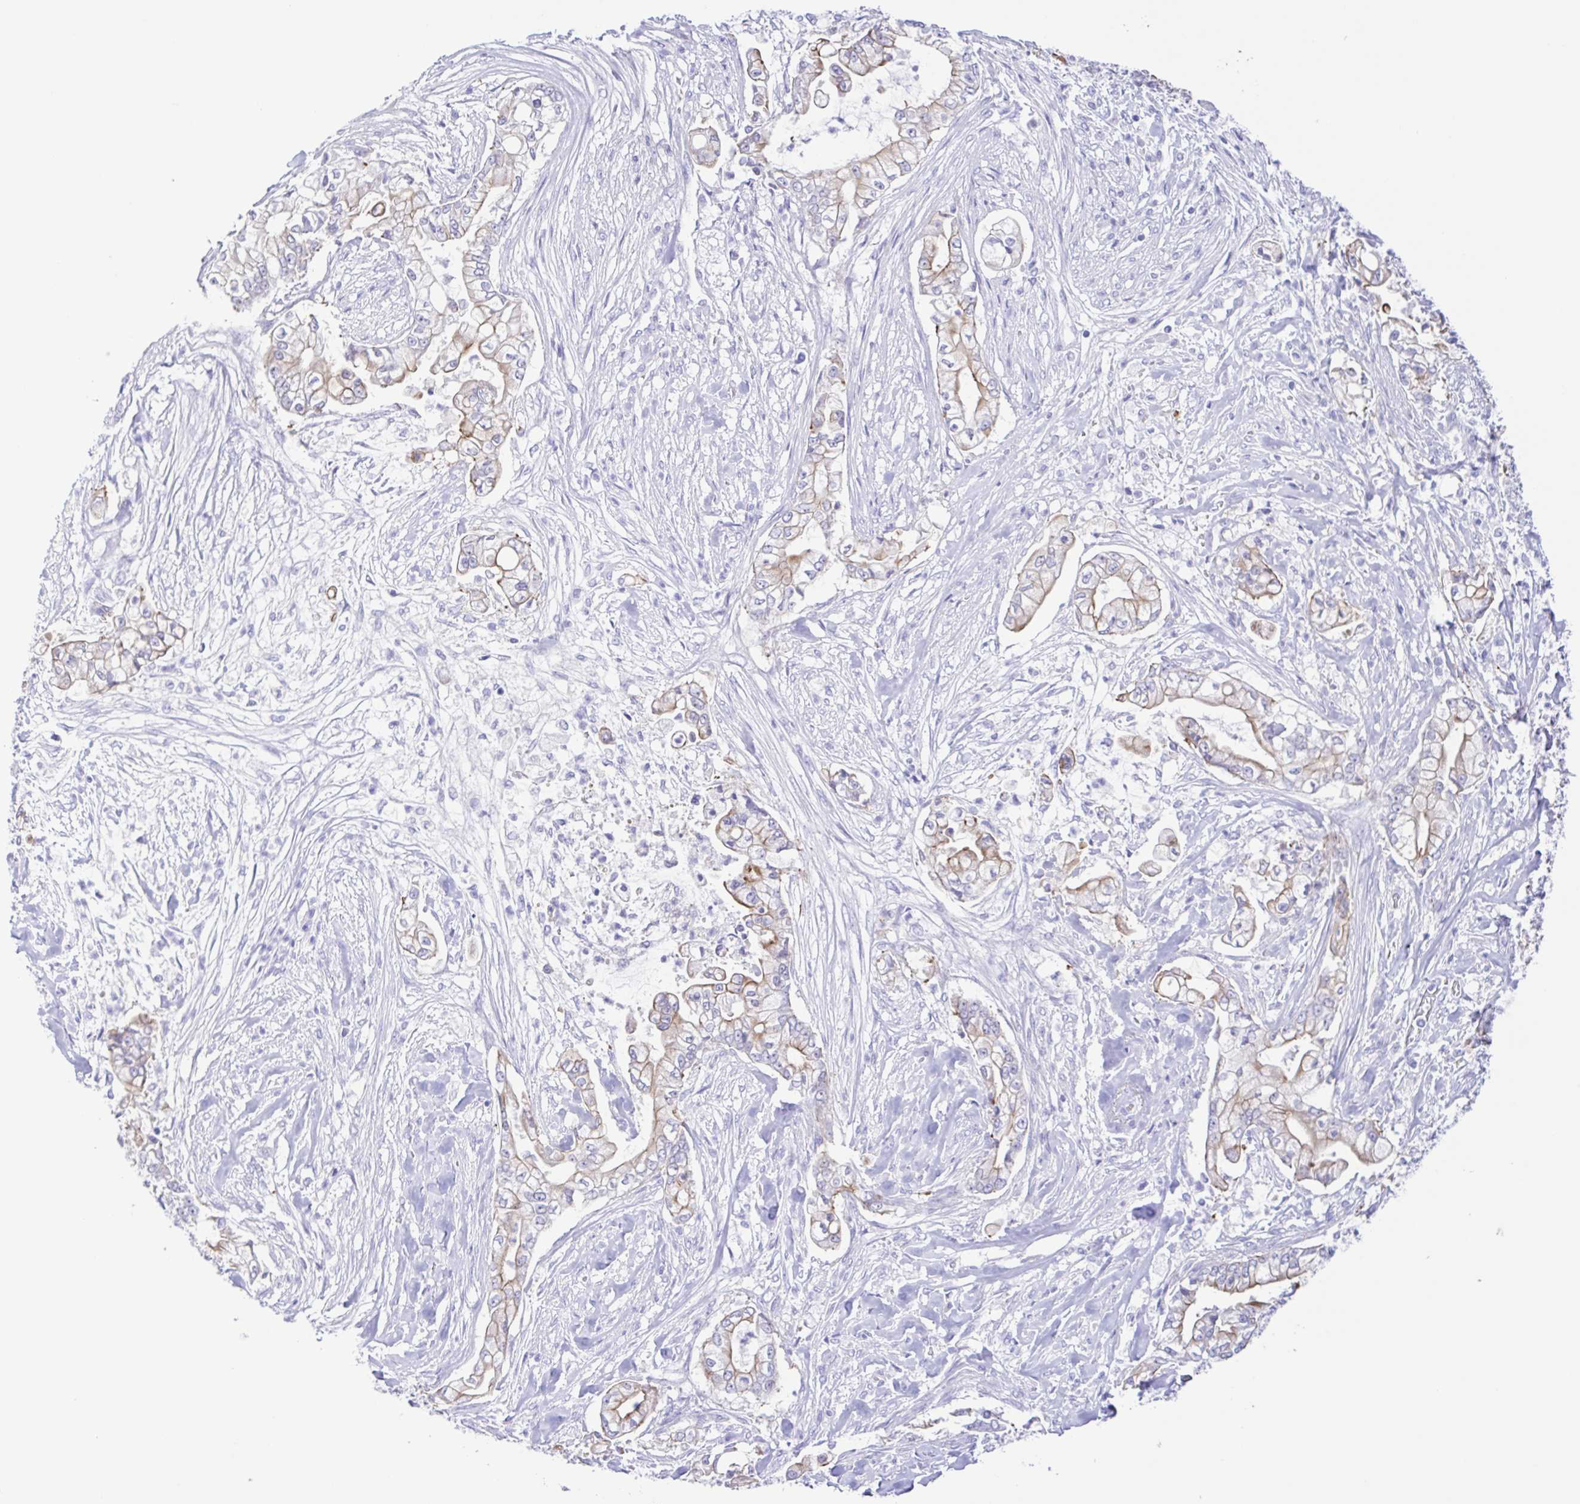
{"staining": {"intensity": "weak", "quantity": "25%-75%", "location": "cytoplasmic/membranous"}, "tissue": "pancreatic cancer", "cell_type": "Tumor cells", "image_type": "cancer", "snomed": [{"axis": "morphology", "description": "Adenocarcinoma, NOS"}, {"axis": "topography", "description": "Pancreas"}], "caption": "Weak cytoplasmic/membranous positivity is identified in approximately 25%-75% of tumor cells in adenocarcinoma (pancreatic). The staining was performed using DAB to visualize the protein expression in brown, while the nuclei were stained in blue with hematoxylin (Magnification: 20x).", "gene": "CYP11A1", "patient": {"sex": "female", "age": 69}}